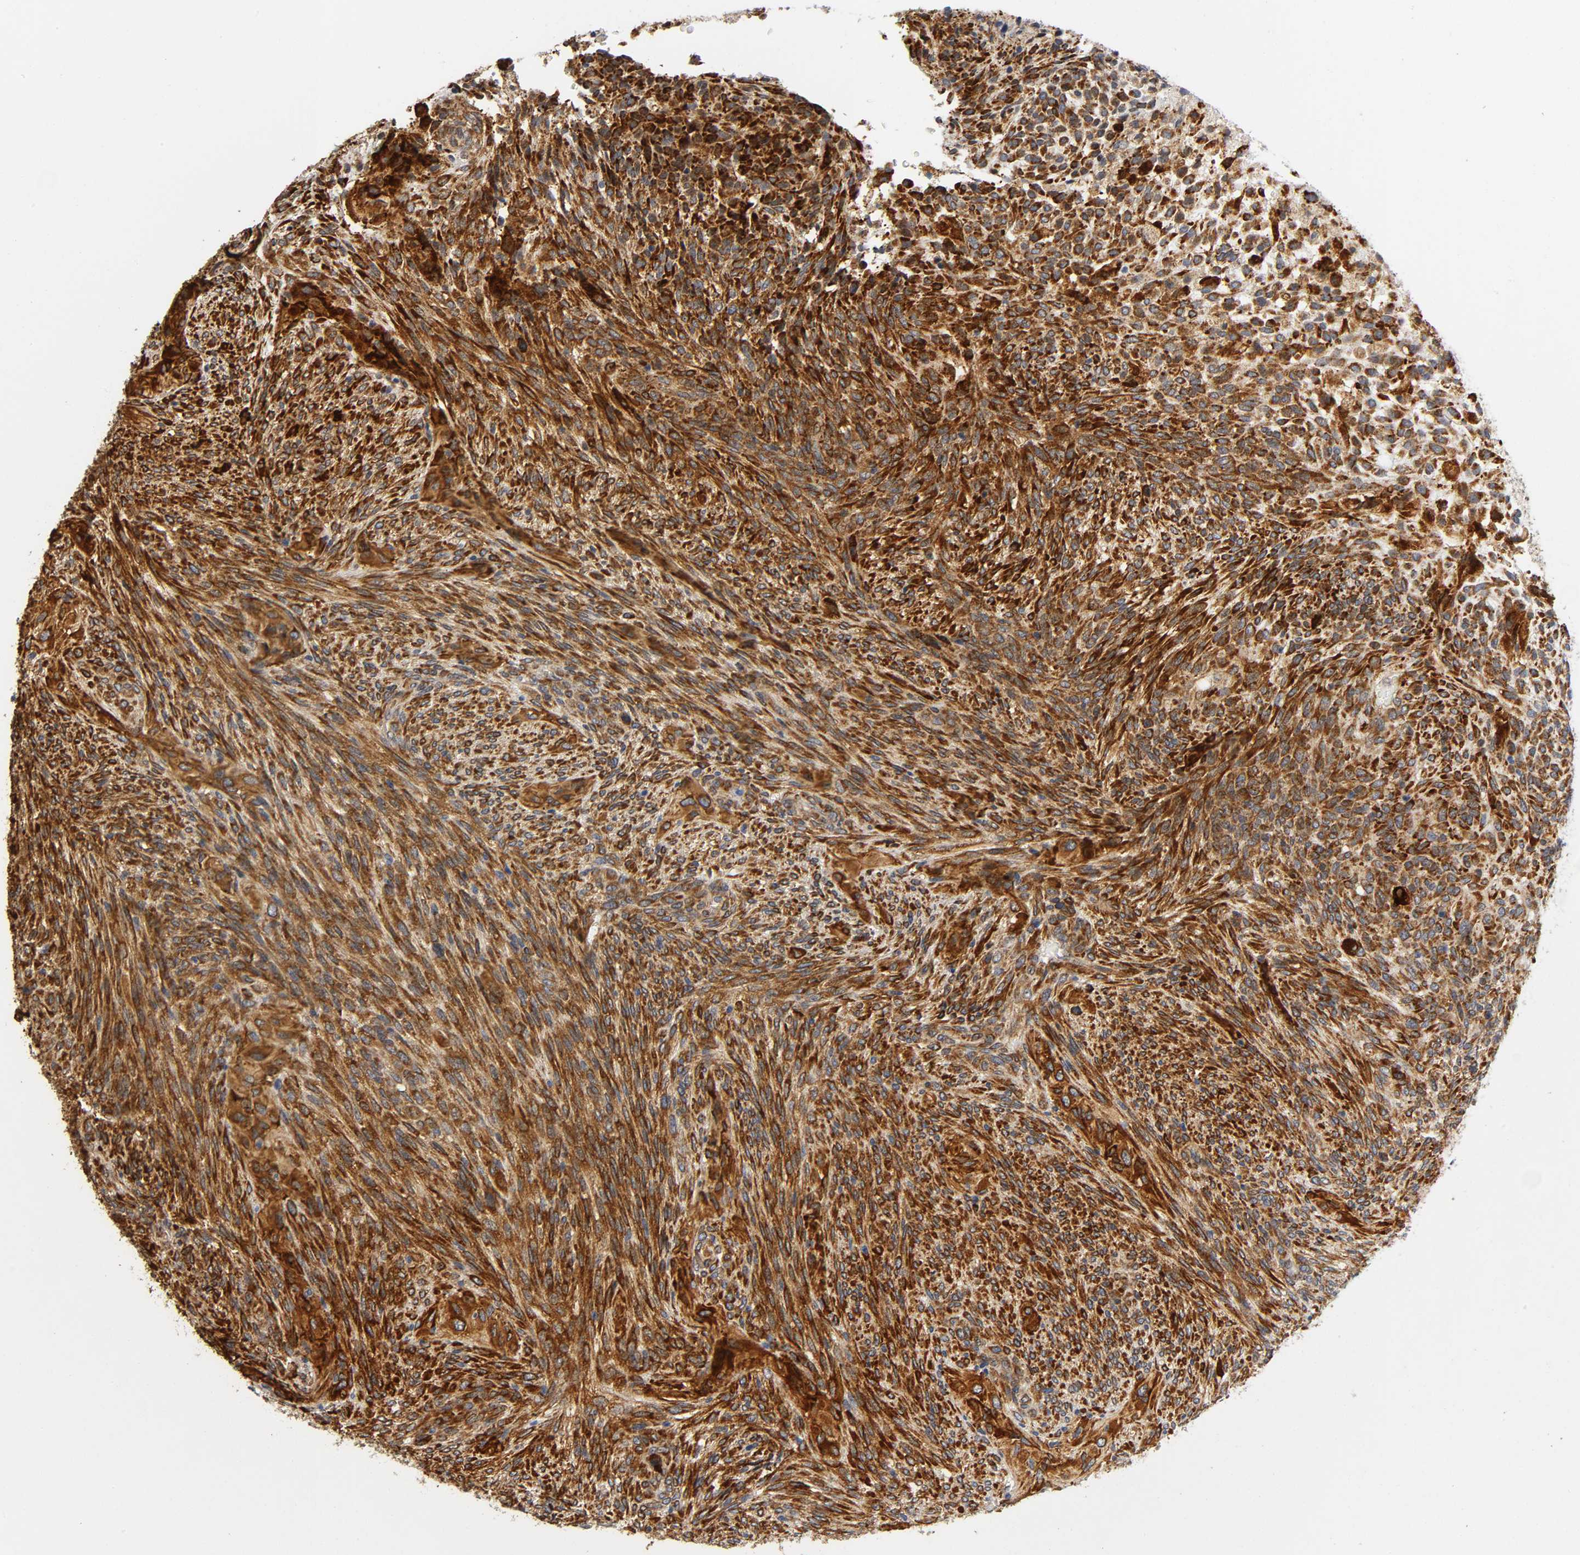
{"staining": {"intensity": "strong", "quantity": ">75%", "location": "cytoplasmic/membranous"}, "tissue": "glioma", "cell_type": "Tumor cells", "image_type": "cancer", "snomed": [{"axis": "morphology", "description": "Glioma, malignant, High grade"}, {"axis": "topography", "description": "Cerebral cortex"}], "caption": "Strong cytoplasmic/membranous protein expression is identified in approximately >75% of tumor cells in high-grade glioma (malignant).", "gene": "SOS2", "patient": {"sex": "female", "age": 55}}